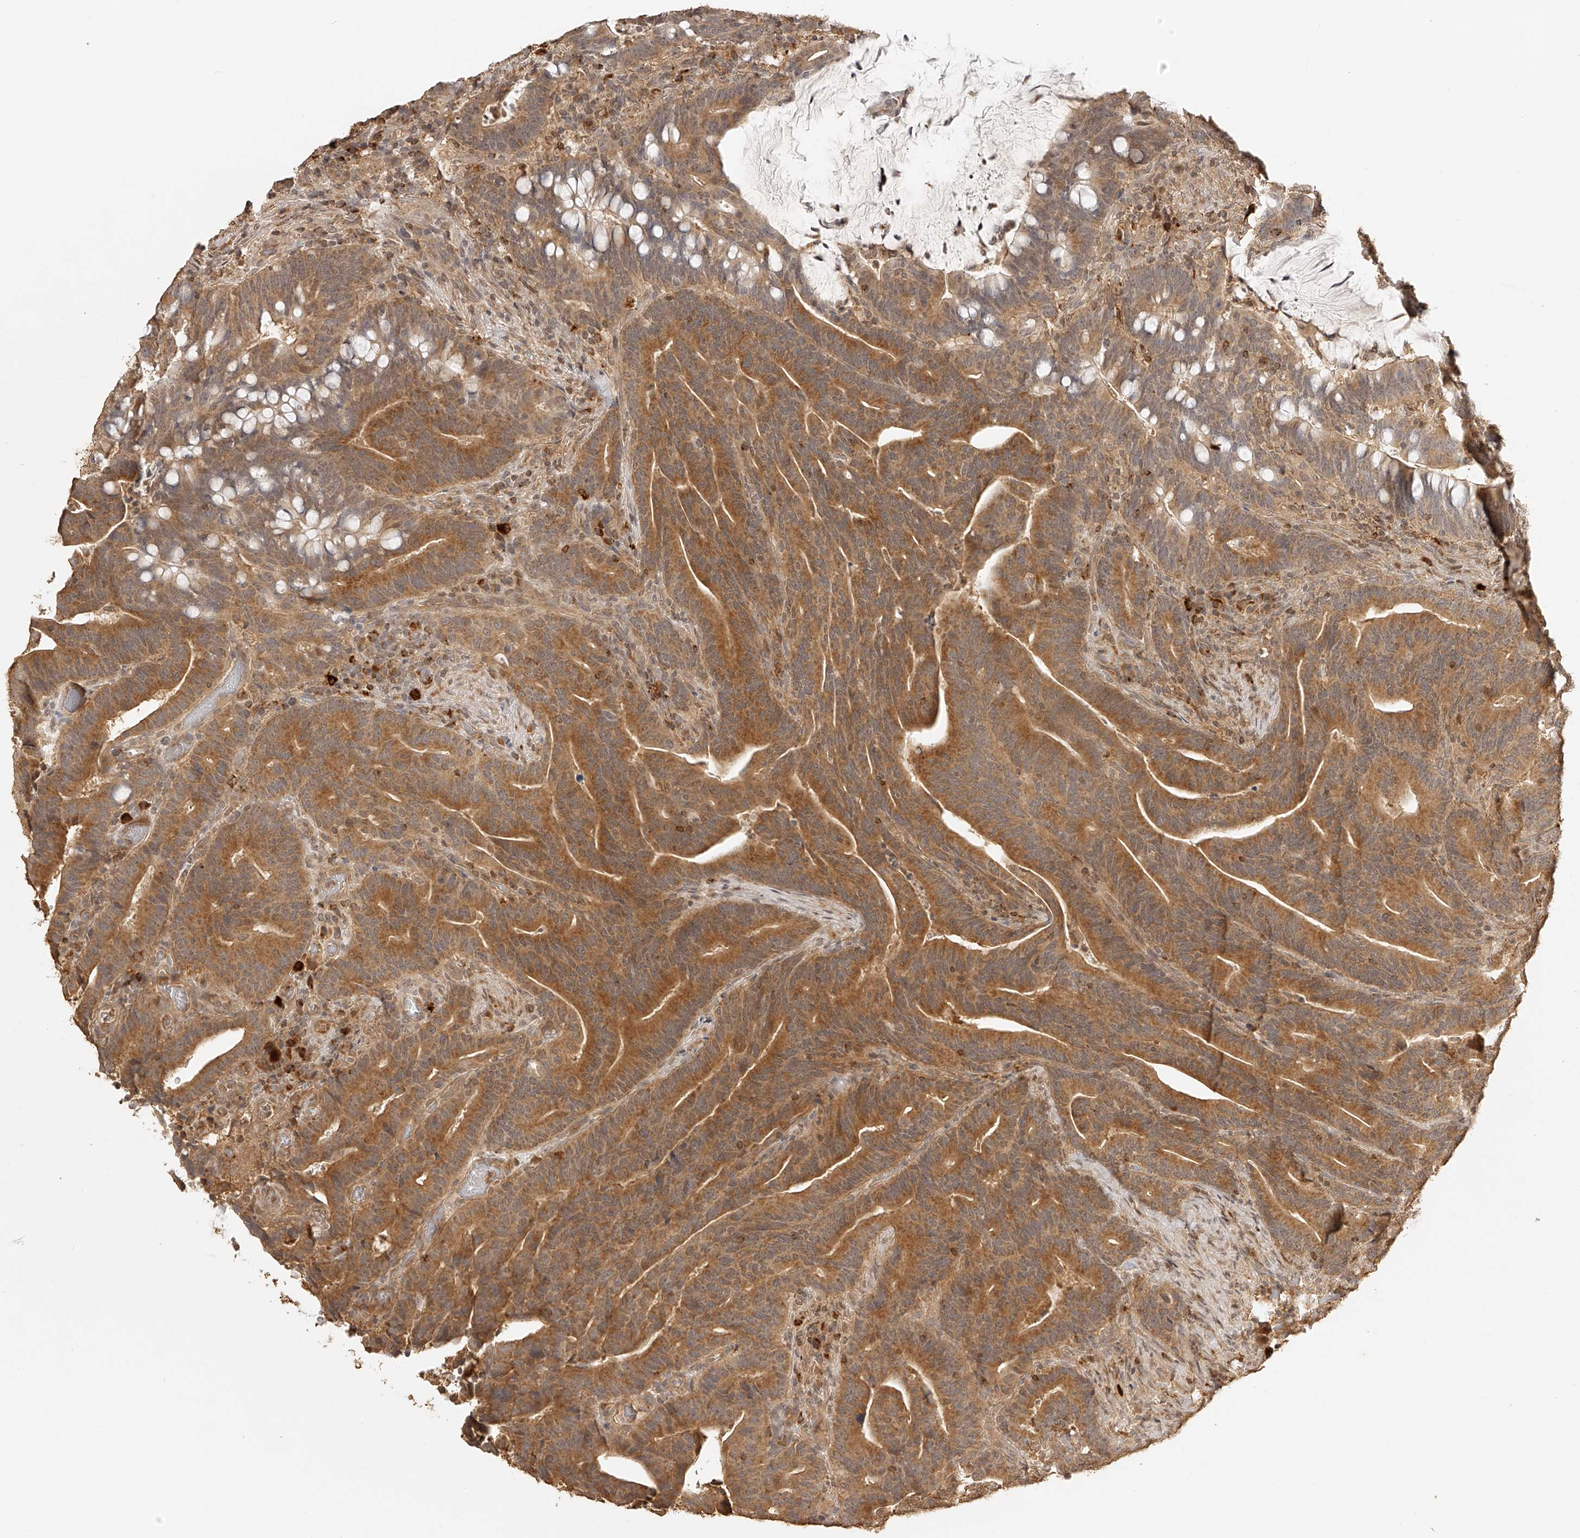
{"staining": {"intensity": "moderate", "quantity": ">75%", "location": "cytoplasmic/membranous"}, "tissue": "colorectal cancer", "cell_type": "Tumor cells", "image_type": "cancer", "snomed": [{"axis": "morphology", "description": "Adenocarcinoma, NOS"}, {"axis": "topography", "description": "Colon"}], "caption": "This micrograph demonstrates IHC staining of human colorectal cancer (adenocarcinoma), with medium moderate cytoplasmic/membranous expression in about >75% of tumor cells.", "gene": "BCL2L11", "patient": {"sex": "female", "age": 66}}